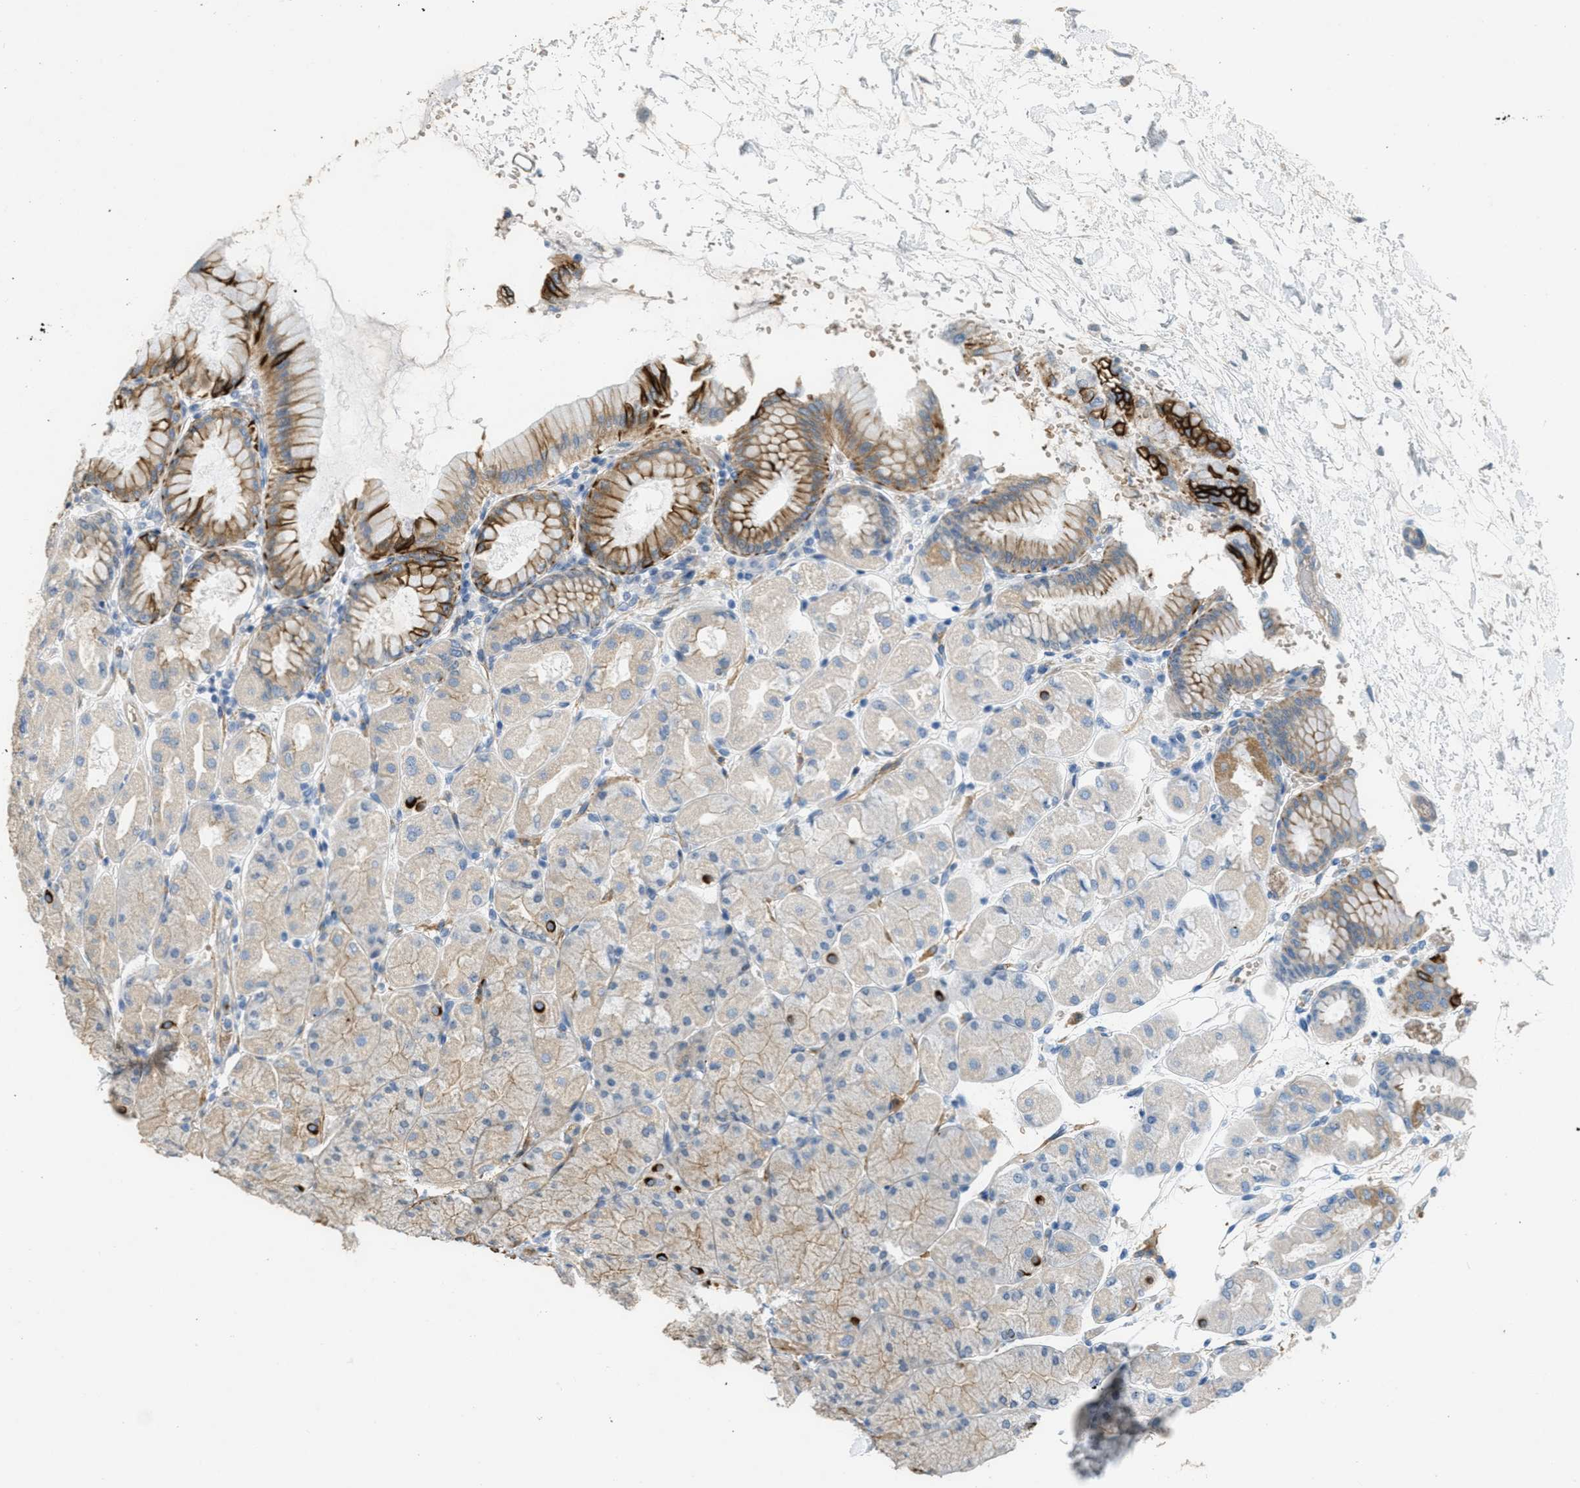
{"staining": {"intensity": "moderate", "quantity": "25%-75%", "location": "cytoplasmic/membranous"}, "tissue": "stomach", "cell_type": "Glandular cells", "image_type": "normal", "snomed": [{"axis": "morphology", "description": "Normal tissue, NOS"}, {"axis": "topography", "description": "Stomach, upper"}], "caption": "This is a histology image of immunohistochemistry (IHC) staining of benign stomach, which shows moderate staining in the cytoplasmic/membranous of glandular cells.", "gene": "MRS2", "patient": {"sex": "female", "age": 56}}